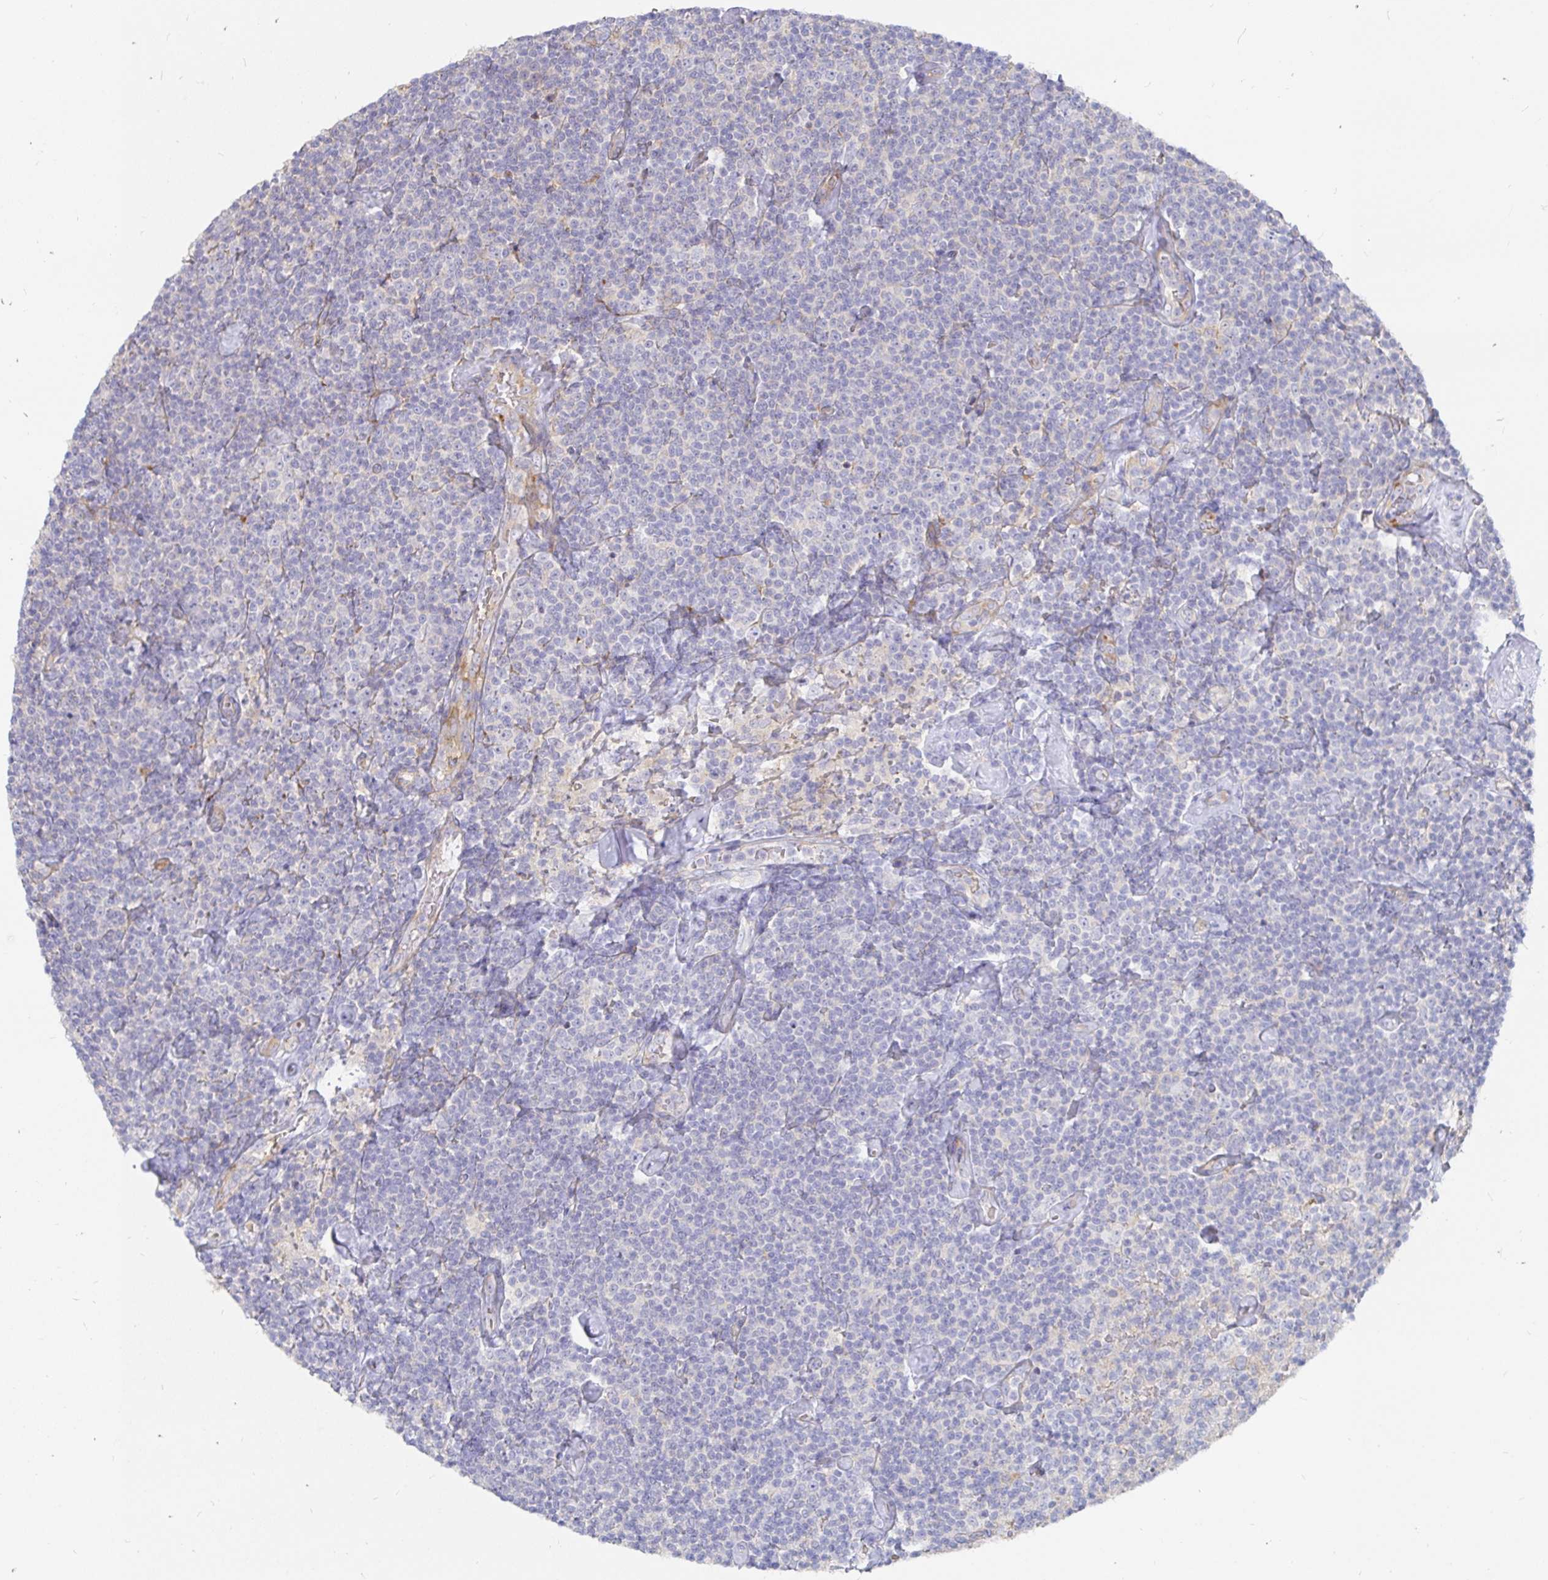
{"staining": {"intensity": "negative", "quantity": "none", "location": "none"}, "tissue": "lymphoma", "cell_type": "Tumor cells", "image_type": "cancer", "snomed": [{"axis": "morphology", "description": "Malignant lymphoma, non-Hodgkin's type, Low grade"}, {"axis": "topography", "description": "Lymph node"}], "caption": "The immunohistochemistry (IHC) micrograph has no significant positivity in tumor cells of low-grade malignant lymphoma, non-Hodgkin's type tissue.", "gene": "KCTD19", "patient": {"sex": "male", "age": 81}}